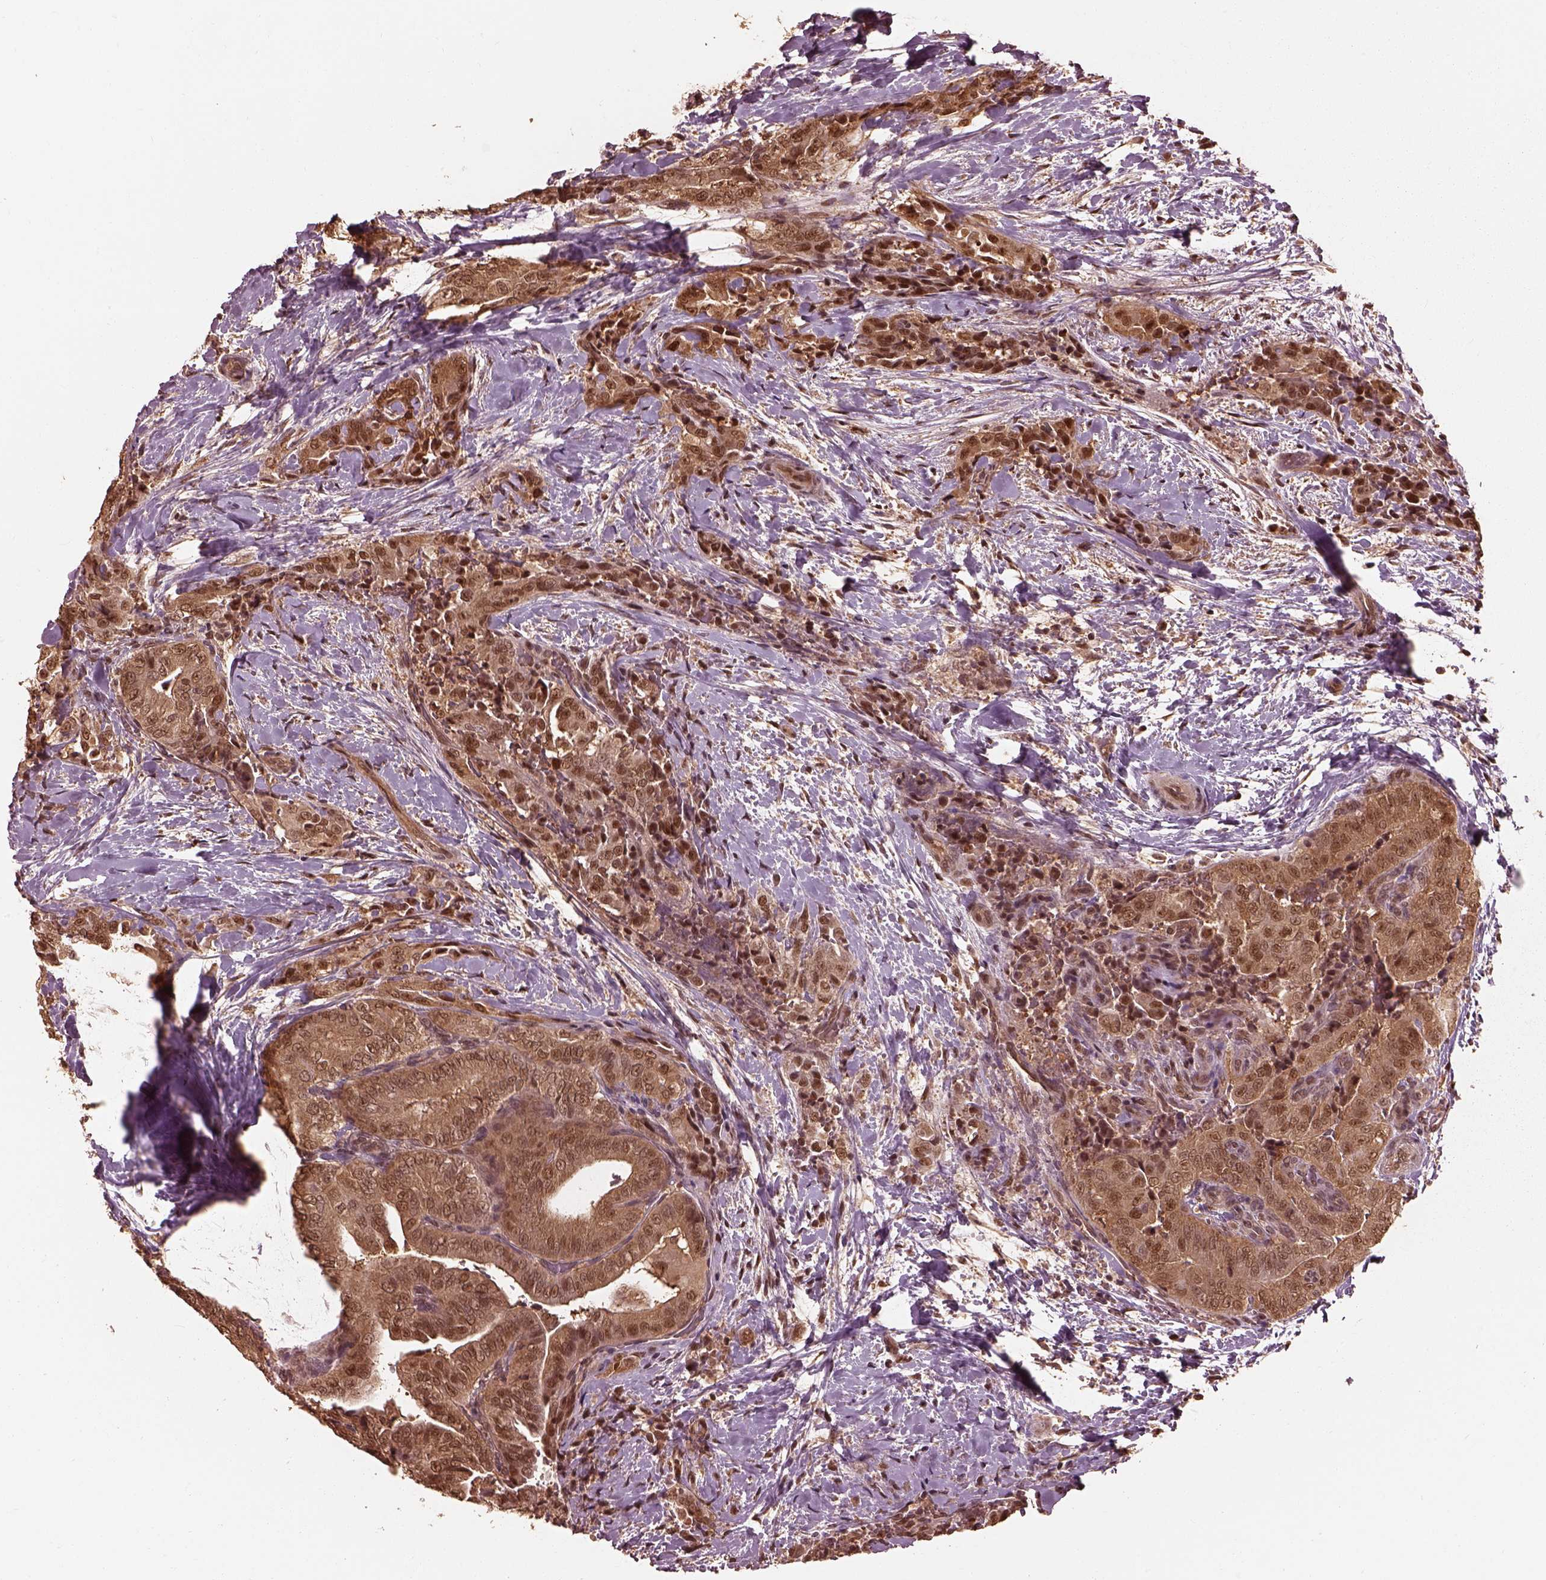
{"staining": {"intensity": "moderate", "quantity": ">75%", "location": "cytoplasmic/membranous,nuclear"}, "tissue": "thyroid cancer", "cell_type": "Tumor cells", "image_type": "cancer", "snomed": [{"axis": "morphology", "description": "Papillary adenocarcinoma, NOS"}, {"axis": "topography", "description": "Thyroid gland"}], "caption": "A brown stain shows moderate cytoplasmic/membranous and nuclear expression of a protein in human thyroid papillary adenocarcinoma tumor cells. Nuclei are stained in blue.", "gene": "PSMC5", "patient": {"sex": "male", "age": 61}}